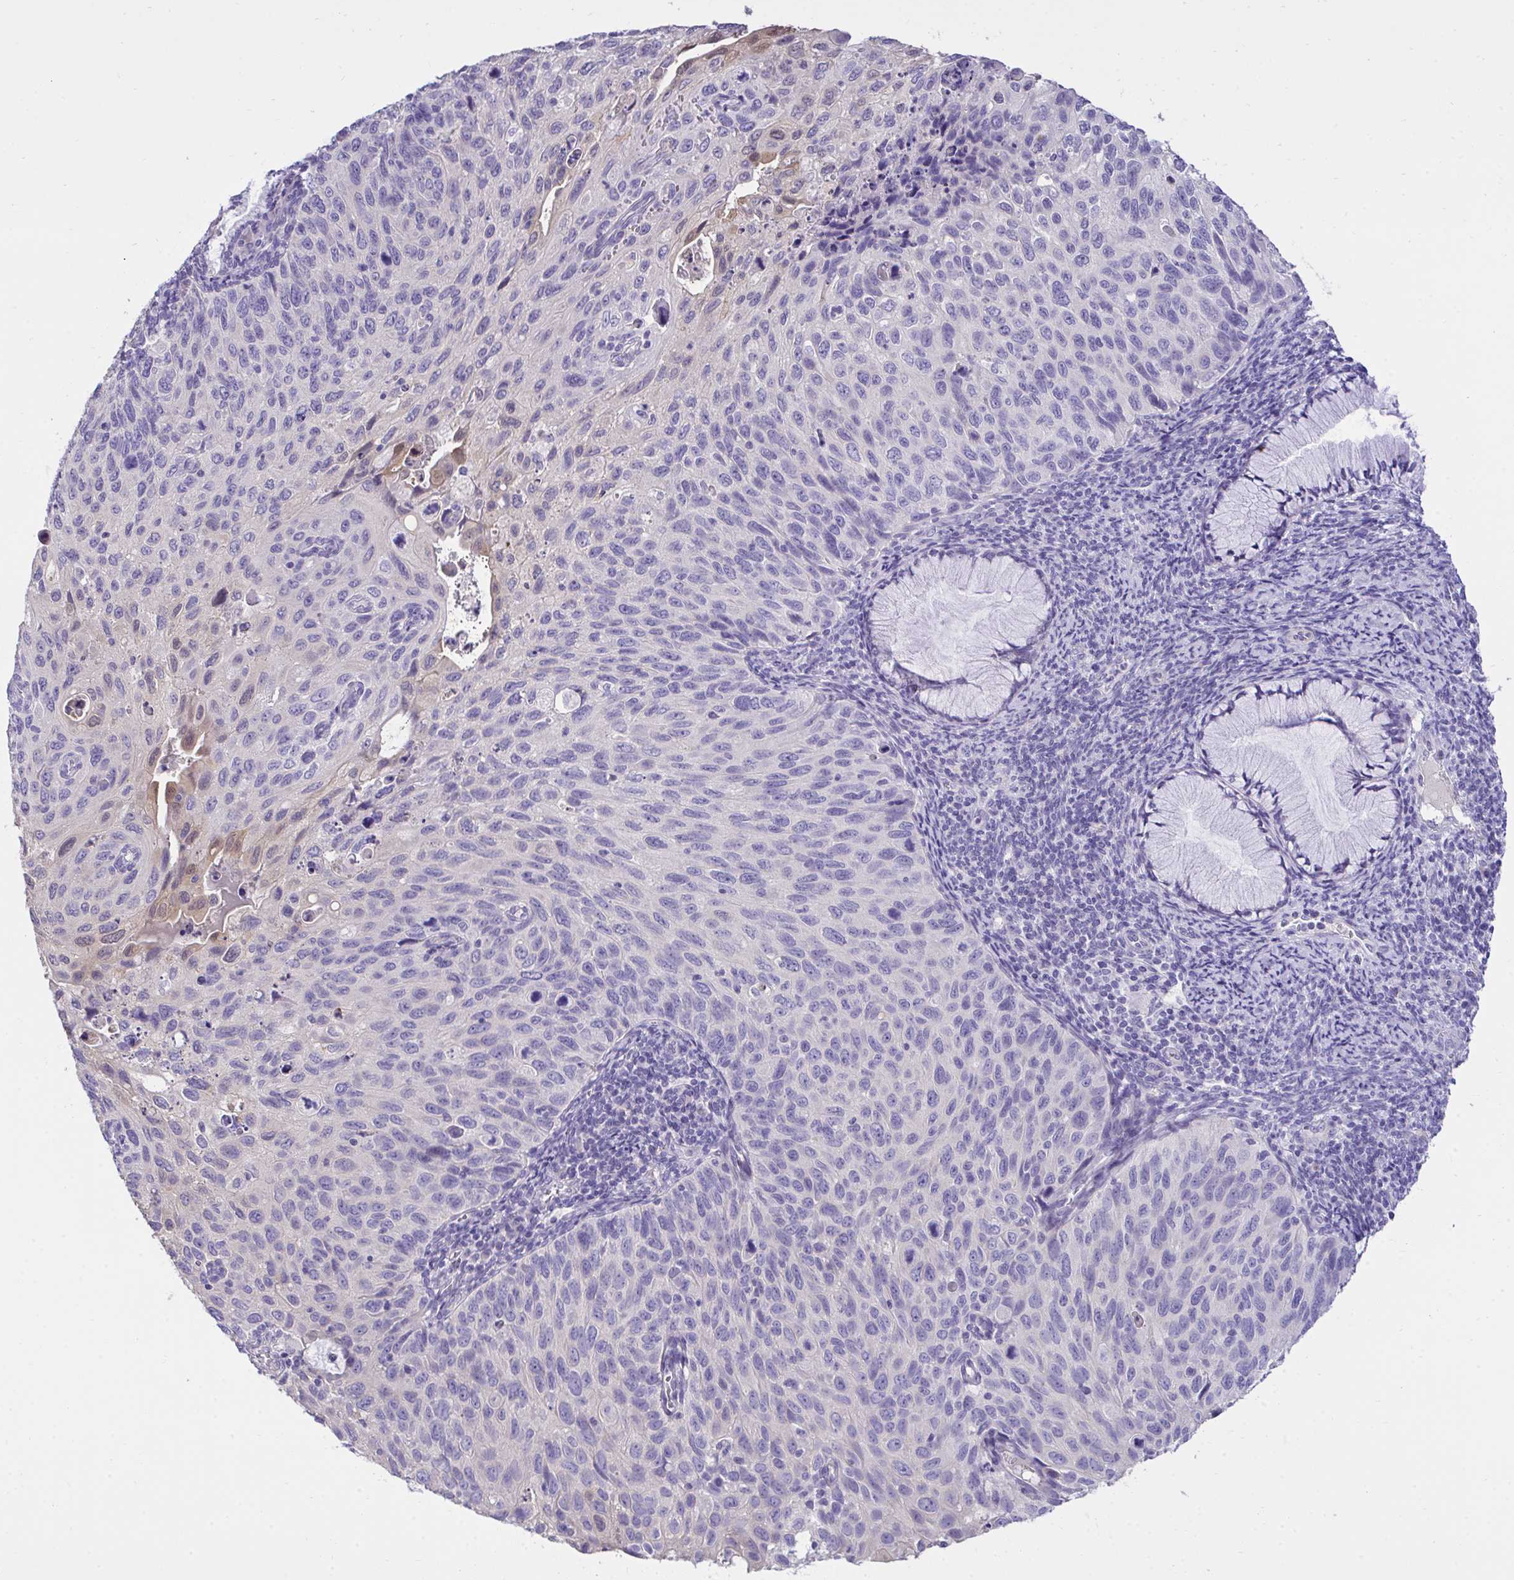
{"staining": {"intensity": "weak", "quantity": "<25%", "location": "nuclear"}, "tissue": "cervical cancer", "cell_type": "Tumor cells", "image_type": "cancer", "snomed": [{"axis": "morphology", "description": "Squamous cell carcinoma, NOS"}, {"axis": "topography", "description": "Cervix"}], "caption": "Immunohistochemical staining of human squamous cell carcinoma (cervical) exhibits no significant staining in tumor cells.", "gene": "TMCO5A", "patient": {"sex": "female", "age": 70}}